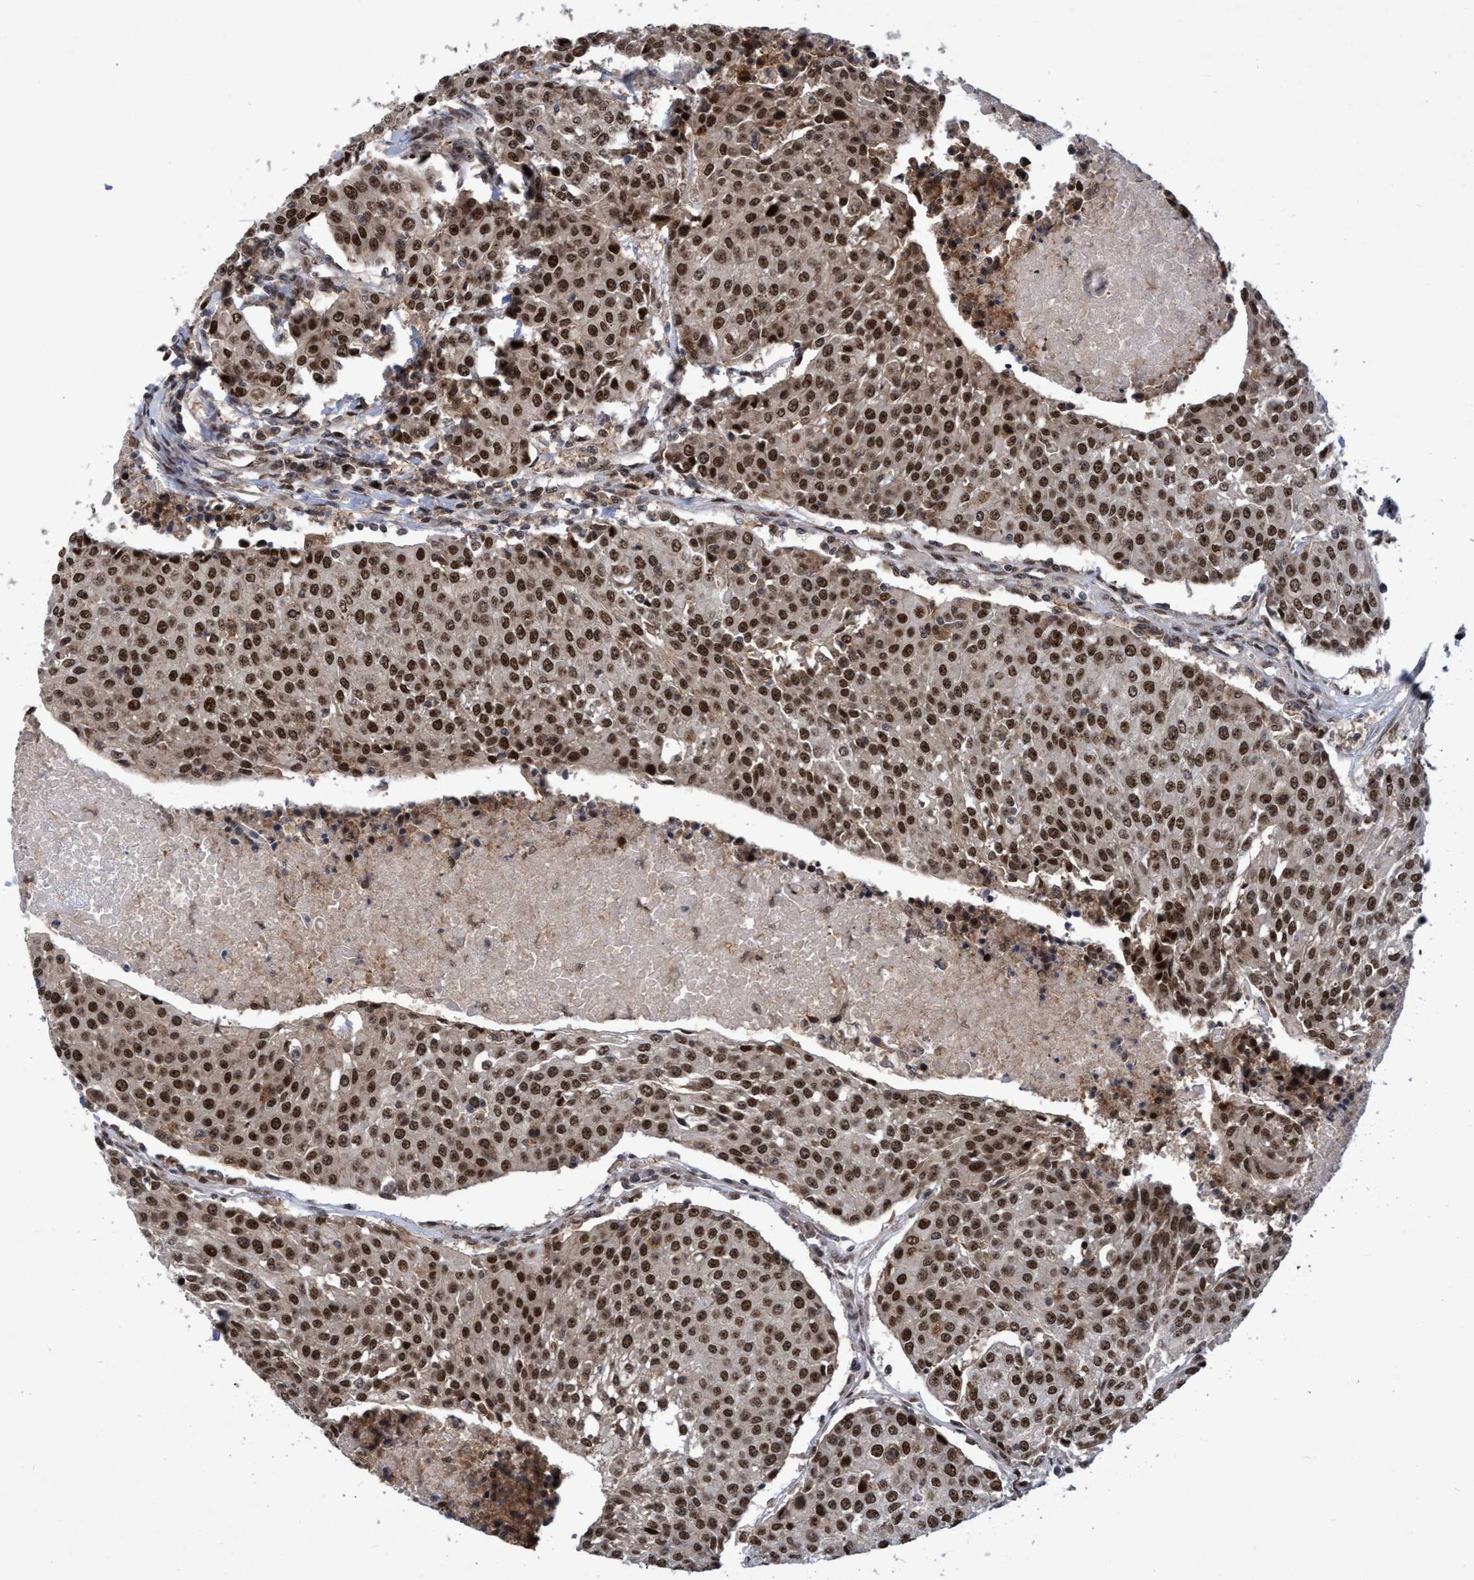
{"staining": {"intensity": "strong", "quantity": ">75%", "location": "nuclear"}, "tissue": "urothelial cancer", "cell_type": "Tumor cells", "image_type": "cancer", "snomed": [{"axis": "morphology", "description": "Urothelial carcinoma, High grade"}, {"axis": "topography", "description": "Urinary bladder"}], "caption": "Urothelial cancer stained with a protein marker displays strong staining in tumor cells.", "gene": "GTF2F1", "patient": {"sex": "female", "age": 85}}